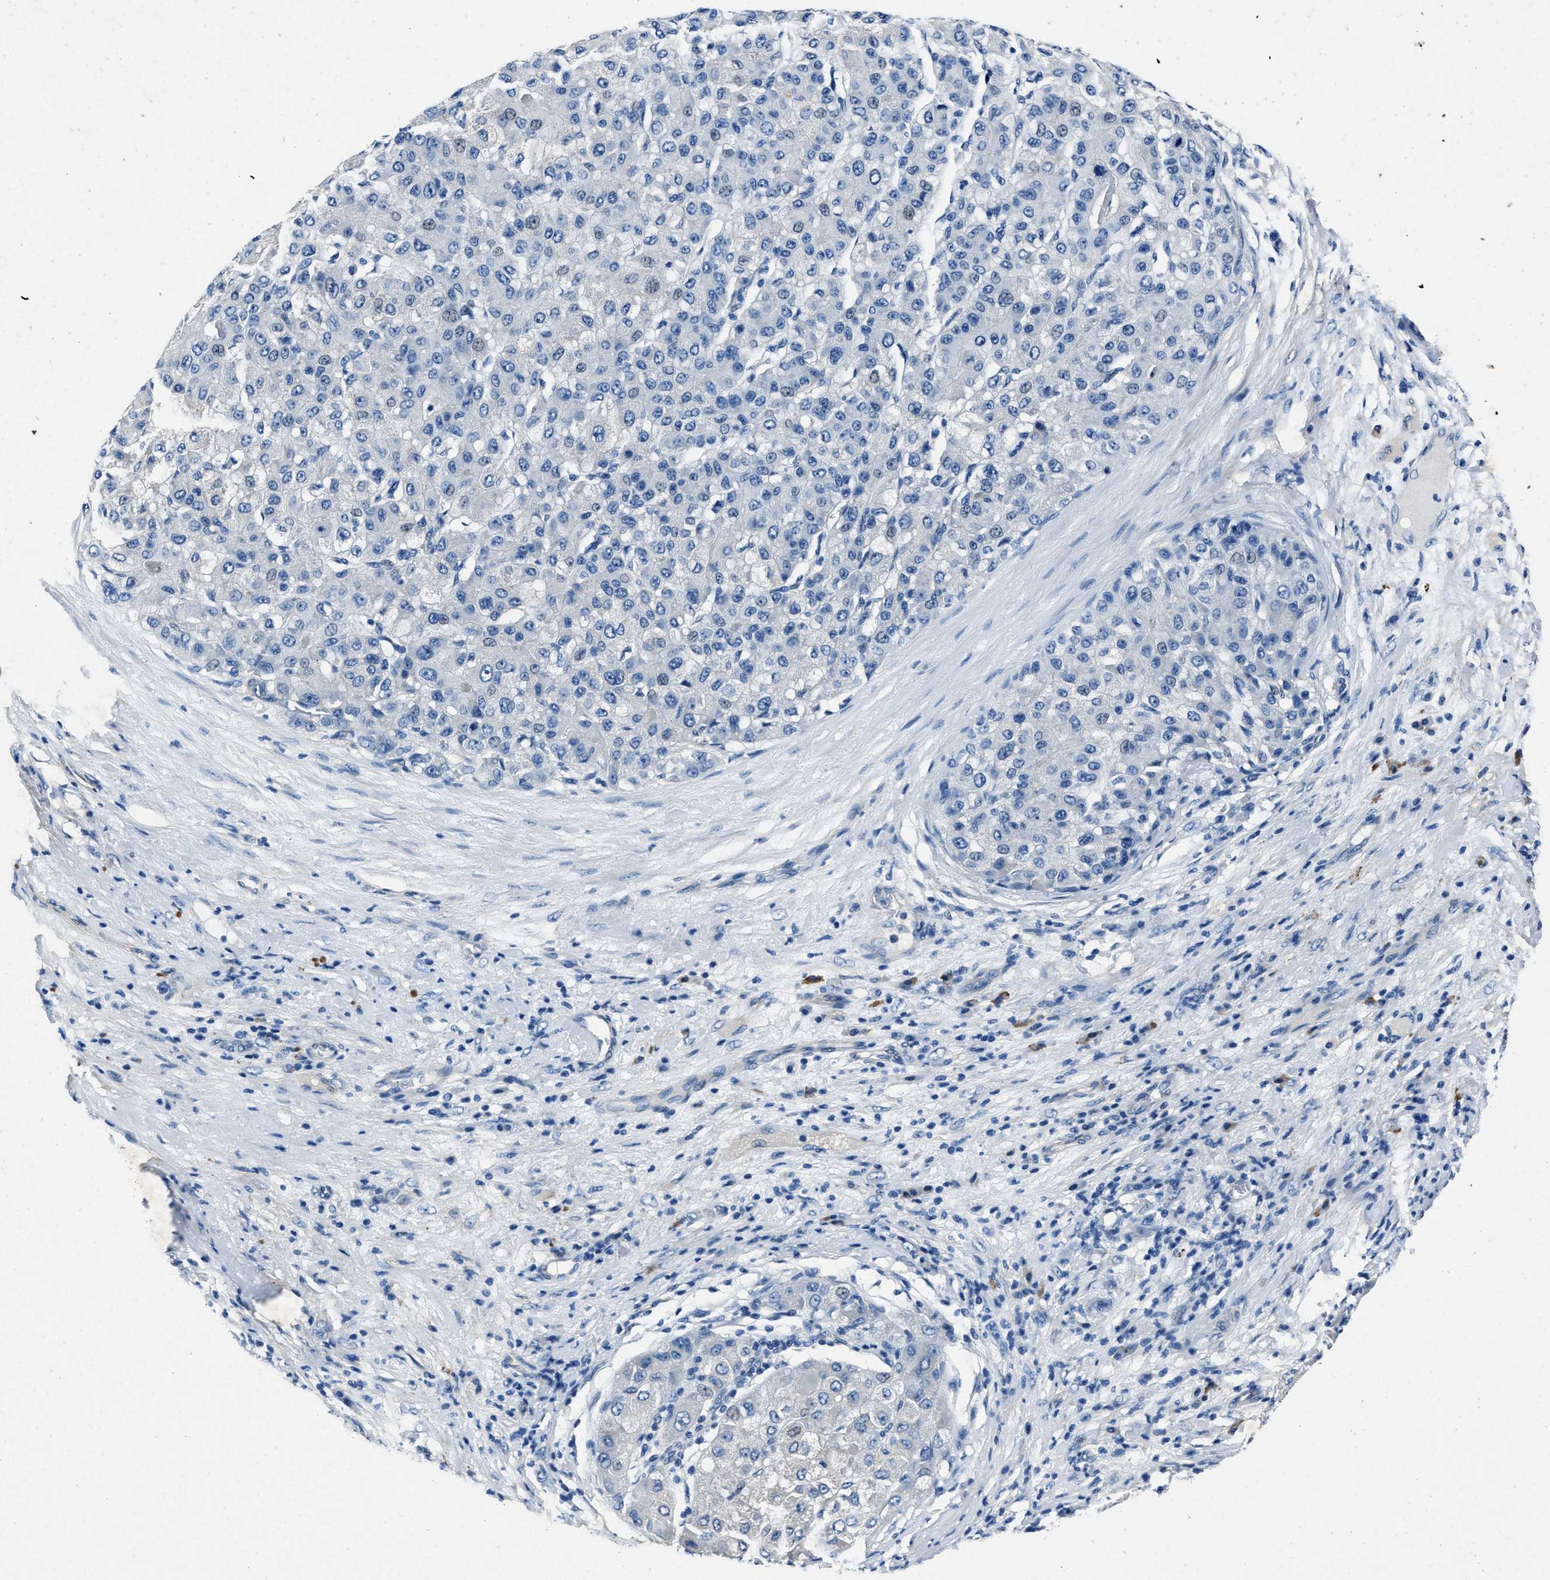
{"staining": {"intensity": "negative", "quantity": "none", "location": "none"}, "tissue": "liver cancer", "cell_type": "Tumor cells", "image_type": "cancer", "snomed": [{"axis": "morphology", "description": "Carcinoma, Hepatocellular, NOS"}, {"axis": "topography", "description": "Liver"}], "caption": "Immunohistochemical staining of human liver cancer displays no significant expression in tumor cells.", "gene": "NACAD", "patient": {"sex": "male", "age": 80}}